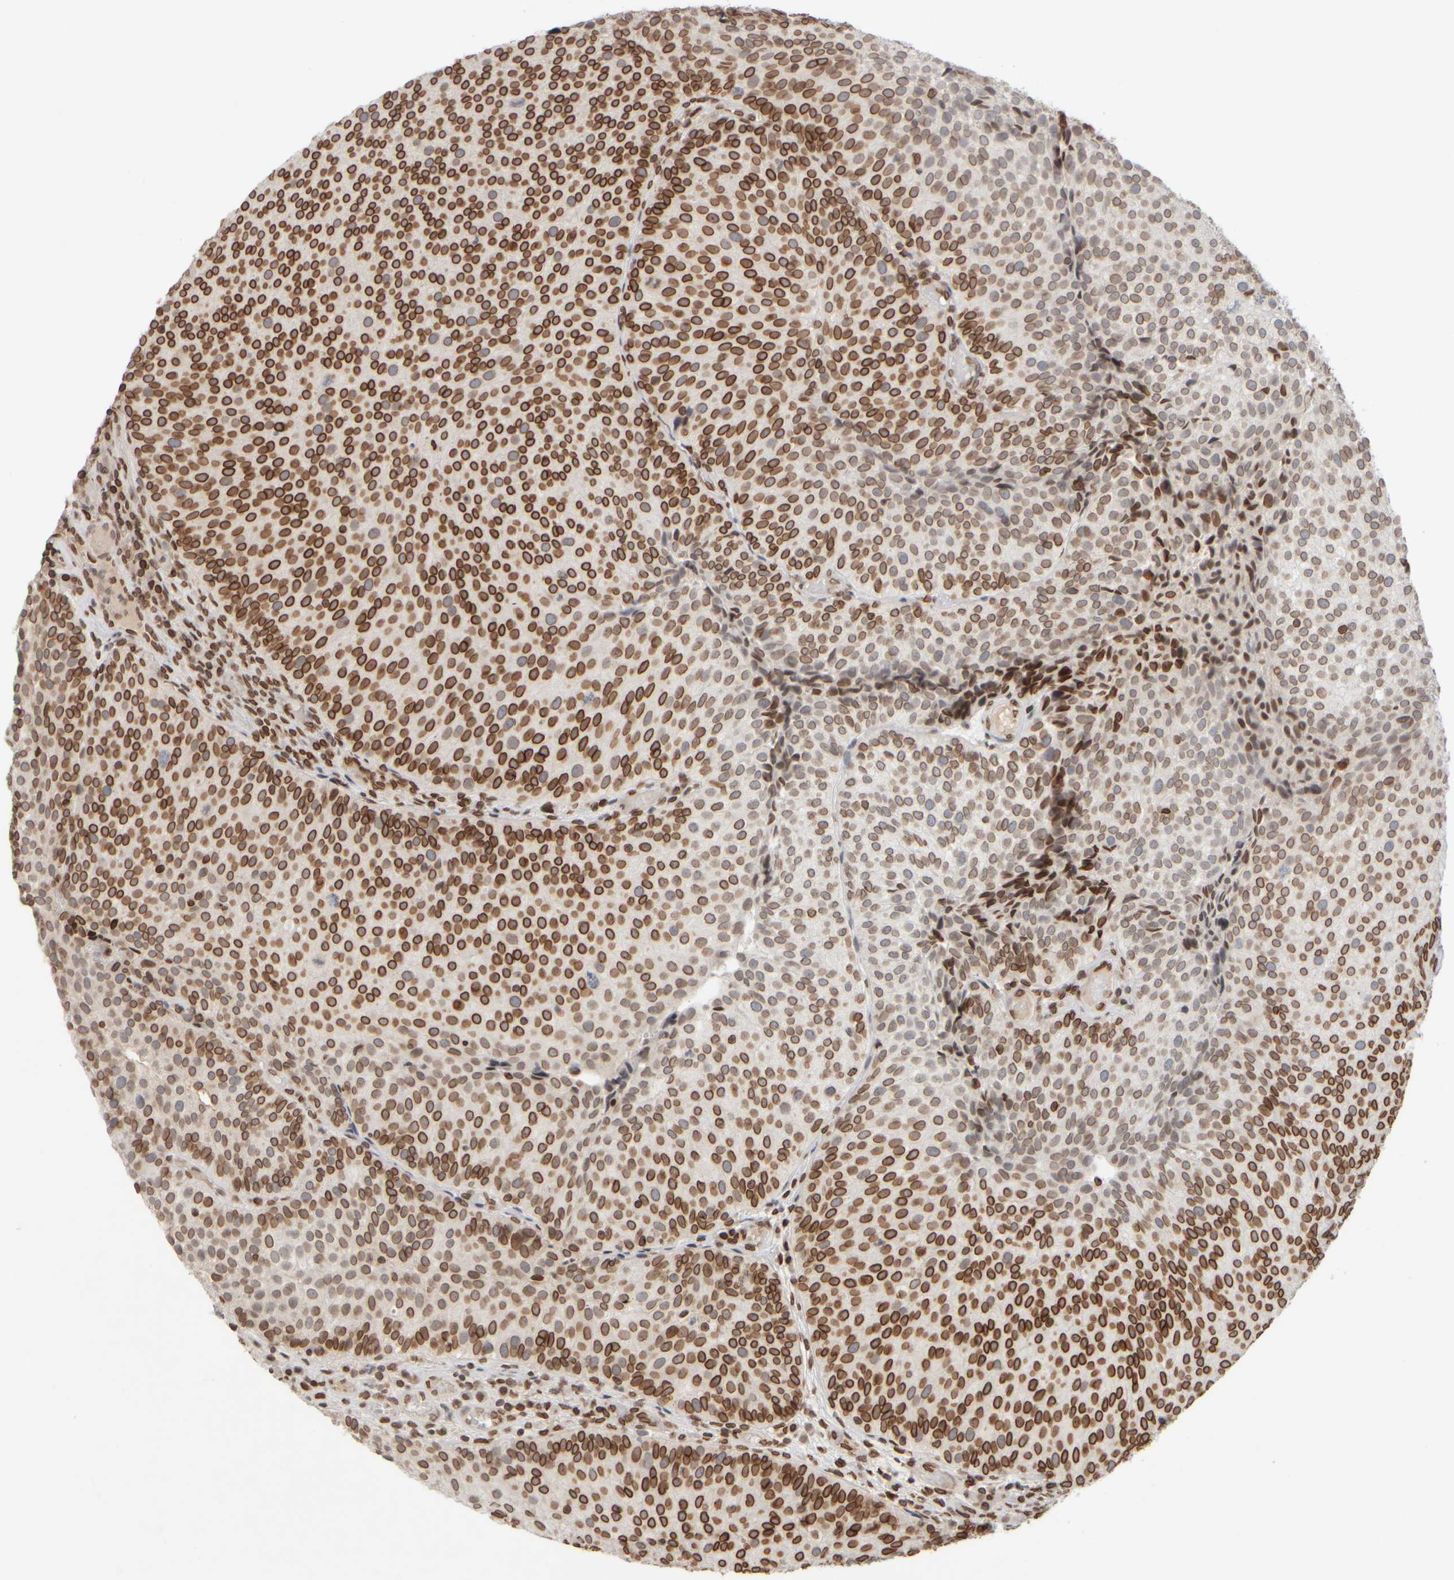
{"staining": {"intensity": "strong", "quantity": ">75%", "location": "cytoplasmic/membranous,nuclear"}, "tissue": "urothelial cancer", "cell_type": "Tumor cells", "image_type": "cancer", "snomed": [{"axis": "morphology", "description": "Urothelial carcinoma, Low grade"}, {"axis": "topography", "description": "Urinary bladder"}], "caption": "Immunohistochemical staining of low-grade urothelial carcinoma exhibits high levels of strong cytoplasmic/membranous and nuclear protein expression in approximately >75% of tumor cells.", "gene": "ZC3HC1", "patient": {"sex": "male", "age": 86}}